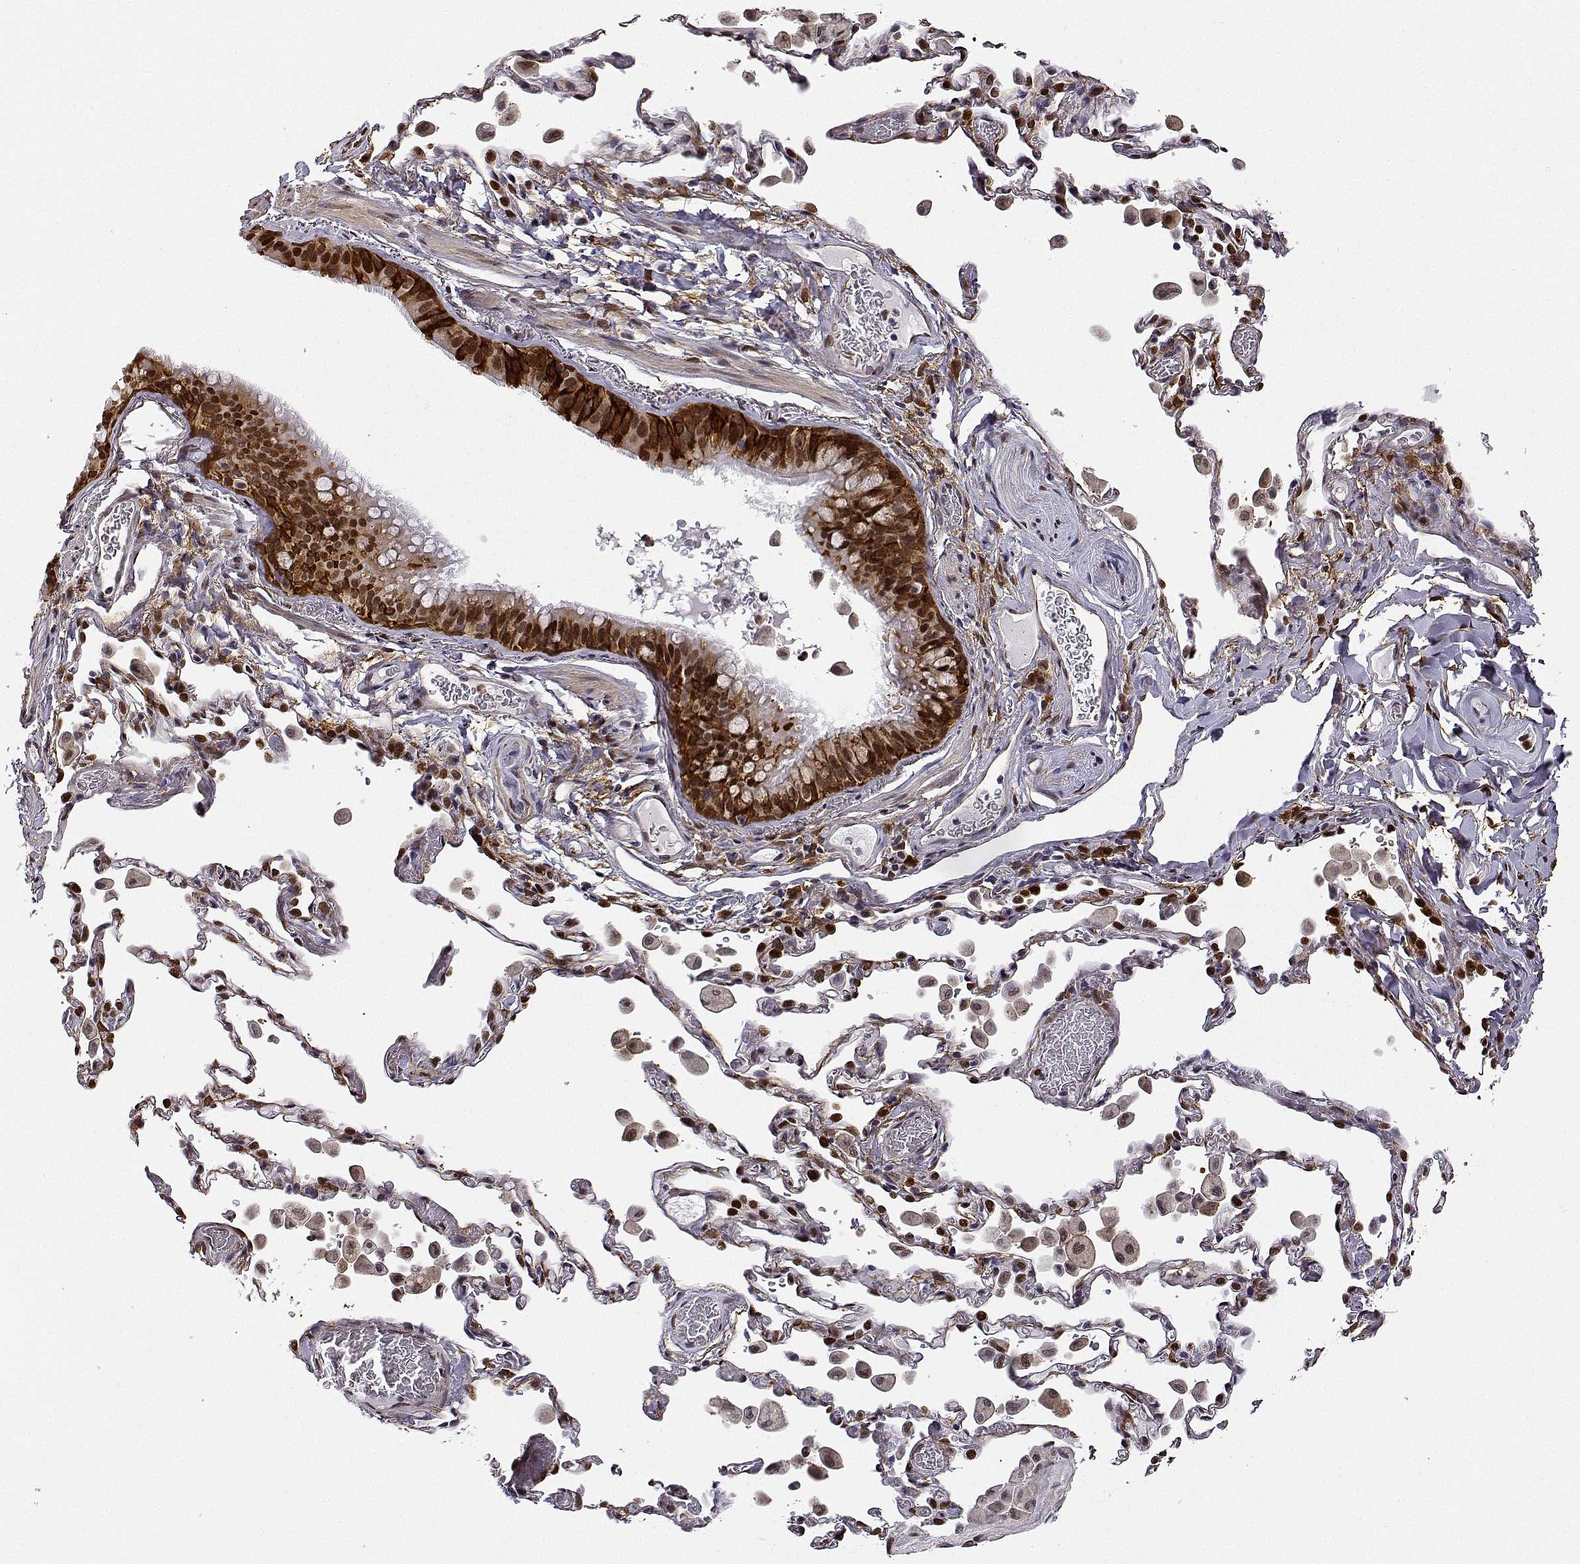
{"staining": {"intensity": "strong", "quantity": ">75%", "location": "cytoplasmic/membranous,nuclear"}, "tissue": "bronchus", "cell_type": "Respiratory epithelial cells", "image_type": "normal", "snomed": [{"axis": "morphology", "description": "Normal tissue, NOS"}, {"axis": "topography", "description": "Bronchus"}, {"axis": "topography", "description": "Lung"}], "caption": "Immunohistochemistry of normal bronchus reveals high levels of strong cytoplasmic/membranous,nuclear expression in about >75% of respiratory epithelial cells. (DAB IHC with brightfield microscopy, high magnification).", "gene": "PHGDH", "patient": {"sex": "male", "age": 54}}